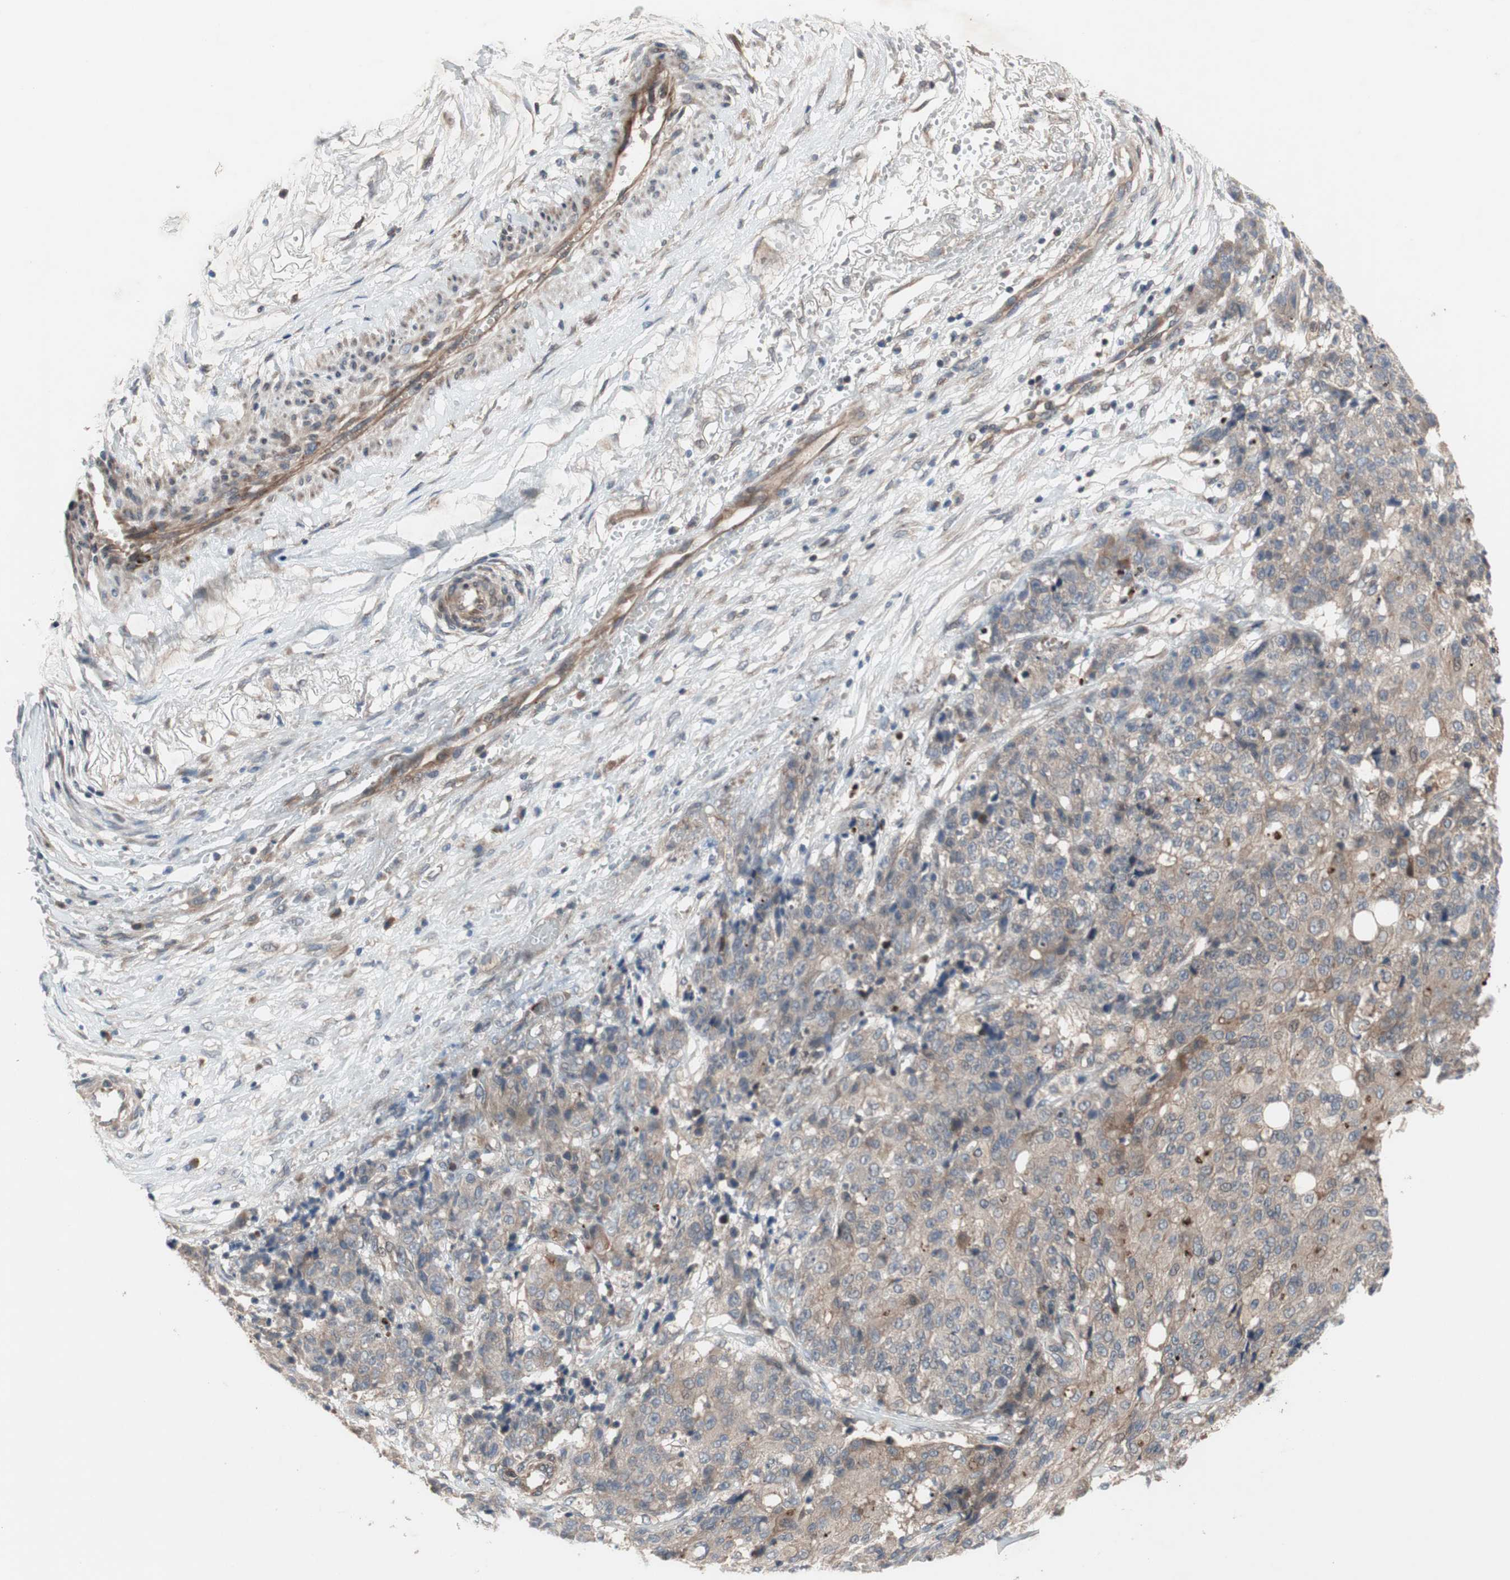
{"staining": {"intensity": "weak", "quantity": ">75%", "location": "cytoplasmic/membranous"}, "tissue": "ovarian cancer", "cell_type": "Tumor cells", "image_type": "cancer", "snomed": [{"axis": "morphology", "description": "Carcinoma, endometroid"}, {"axis": "topography", "description": "Ovary"}], "caption": "Weak cytoplasmic/membranous expression is identified in about >75% of tumor cells in ovarian cancer (endometroid carcinoma).", "gene": "OAZ1", "patient": {"sex": "female", "age": 42}}